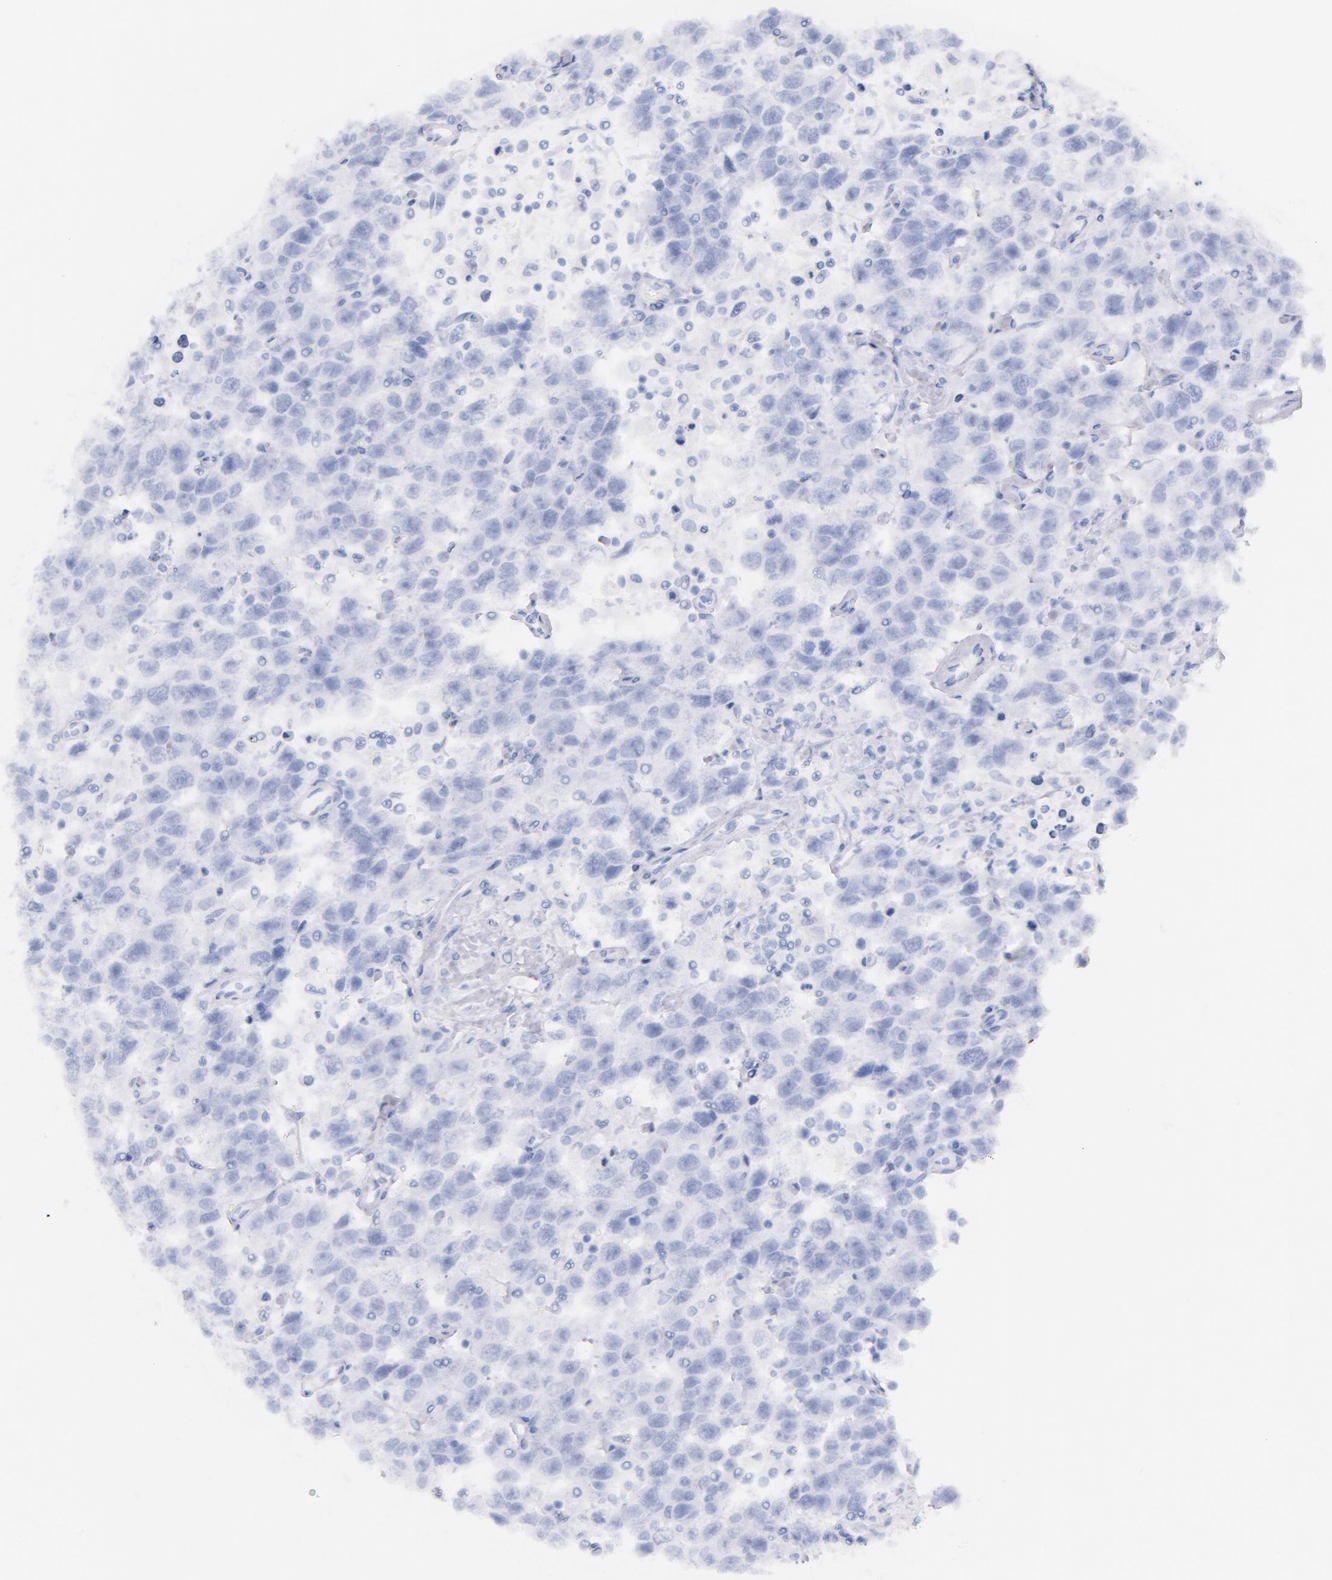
{"staining": {"intensity": "negative", "quantity": "none", "location": "none"}, "tissue": "testis cancer", "cell_type": "Tumor cells", "image_type": "cancer", "snomed": [{"axis": "morphology", "description": "Seminoma, NOS"}, {"axis": "topography", "description": "Testis"}], "caption": "Immunohistochemical staining of testis cancer demonstrates no significant positivity in tumor cells.", "gene": "CD44", "patient": {"sex": "male", "age": 41}}